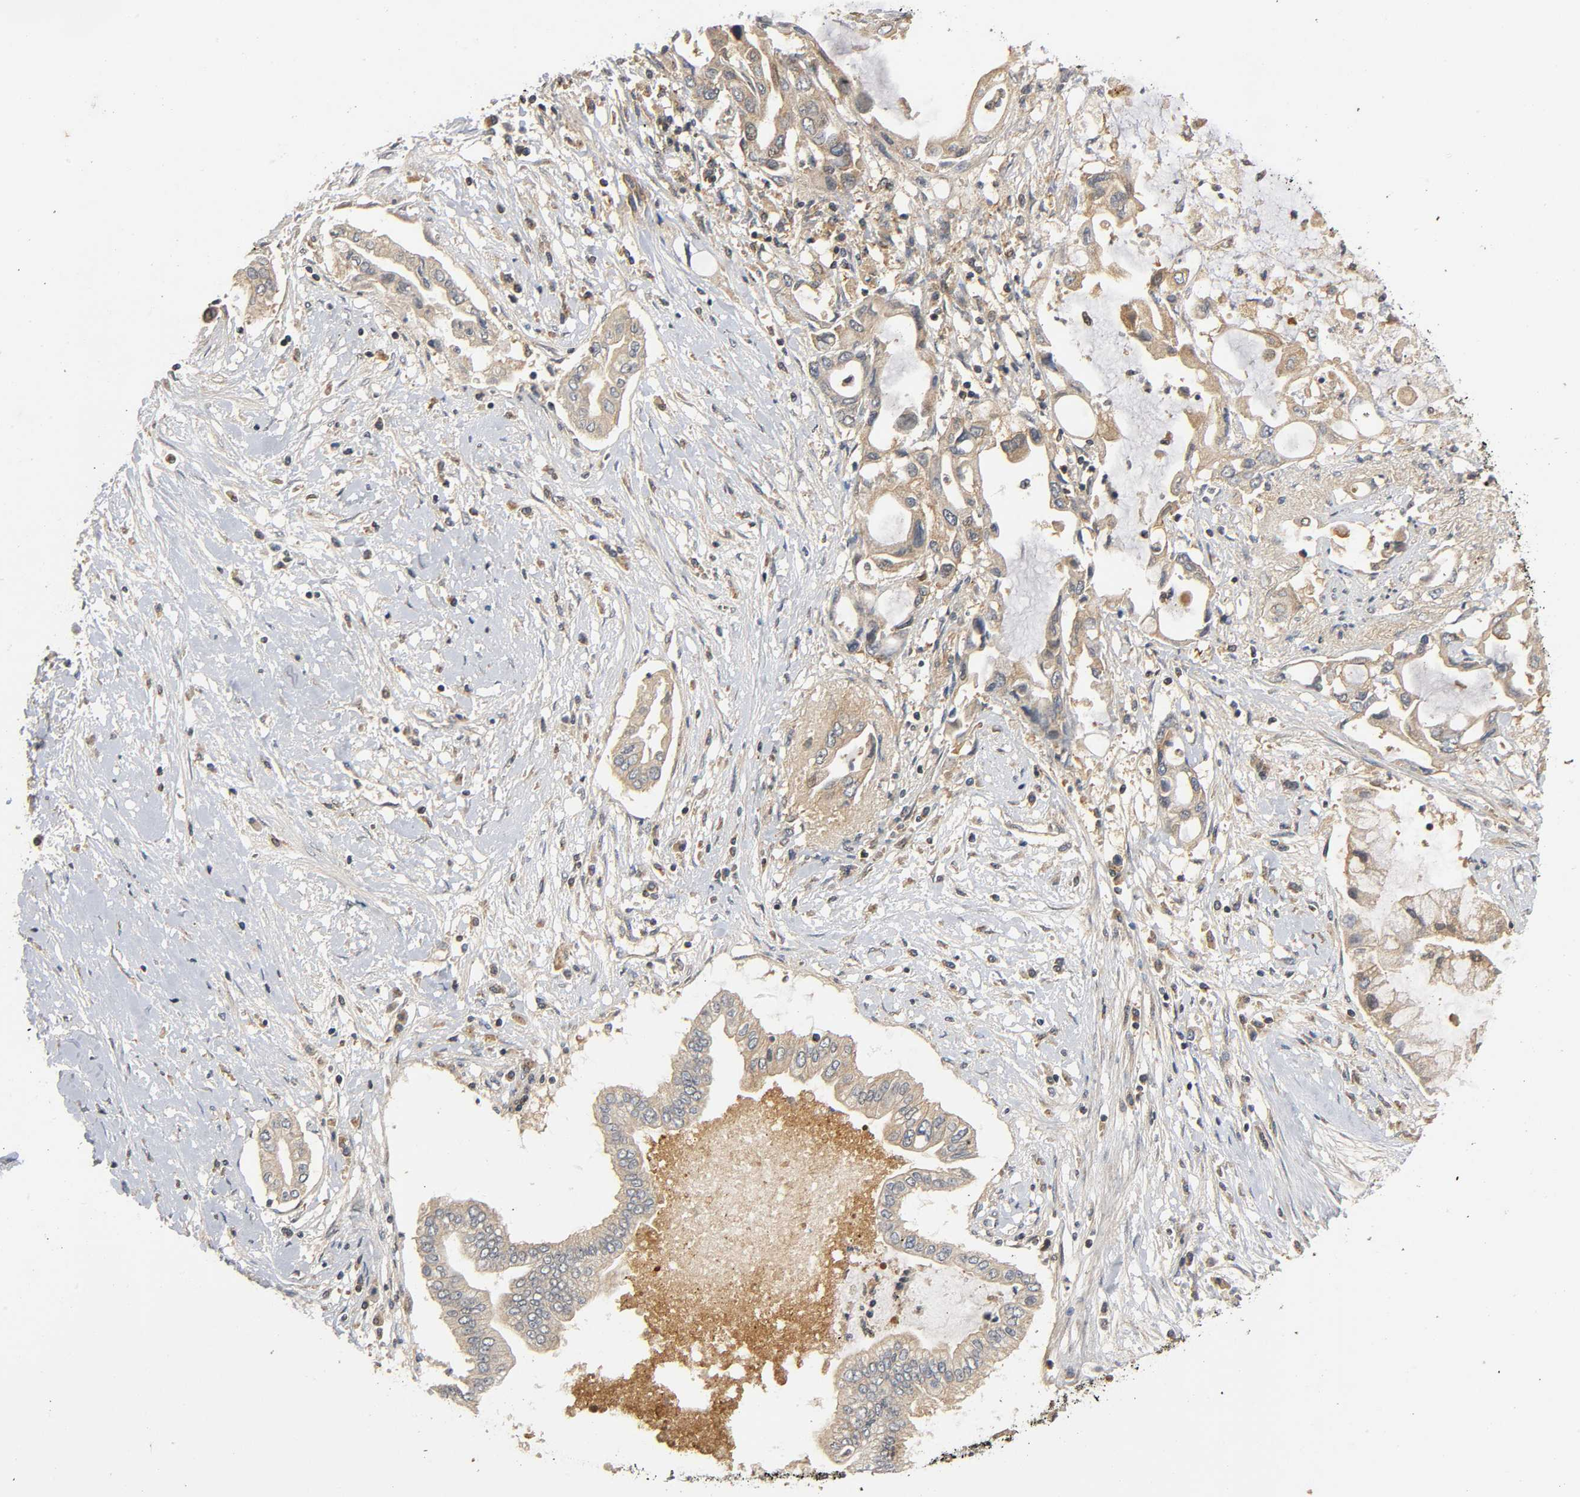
{"staining": {"intensity": "moderate", "quantity": ">75%", "location": "cytoplasmic/membranous"}, "tissue": "pancreatic cancer", "cell_type": "Tumor cells", "image_type": "cancer", "snomed": [{"axis": "morphology", "description": "Adenocarcinoma, NOS"}, {"axis": "topography", "description": "Pancreas"}], "caption": "Immunohistochemistry (IHC) image of pancreatic adenocarcinoma stained for a protein (brown), which displays medium levels of moderate cytoplasmic/membranous expression in approximately >75% of tumor cells.", "gene": "IKBKB", "patient": {"sex": "female", "age": 57}}